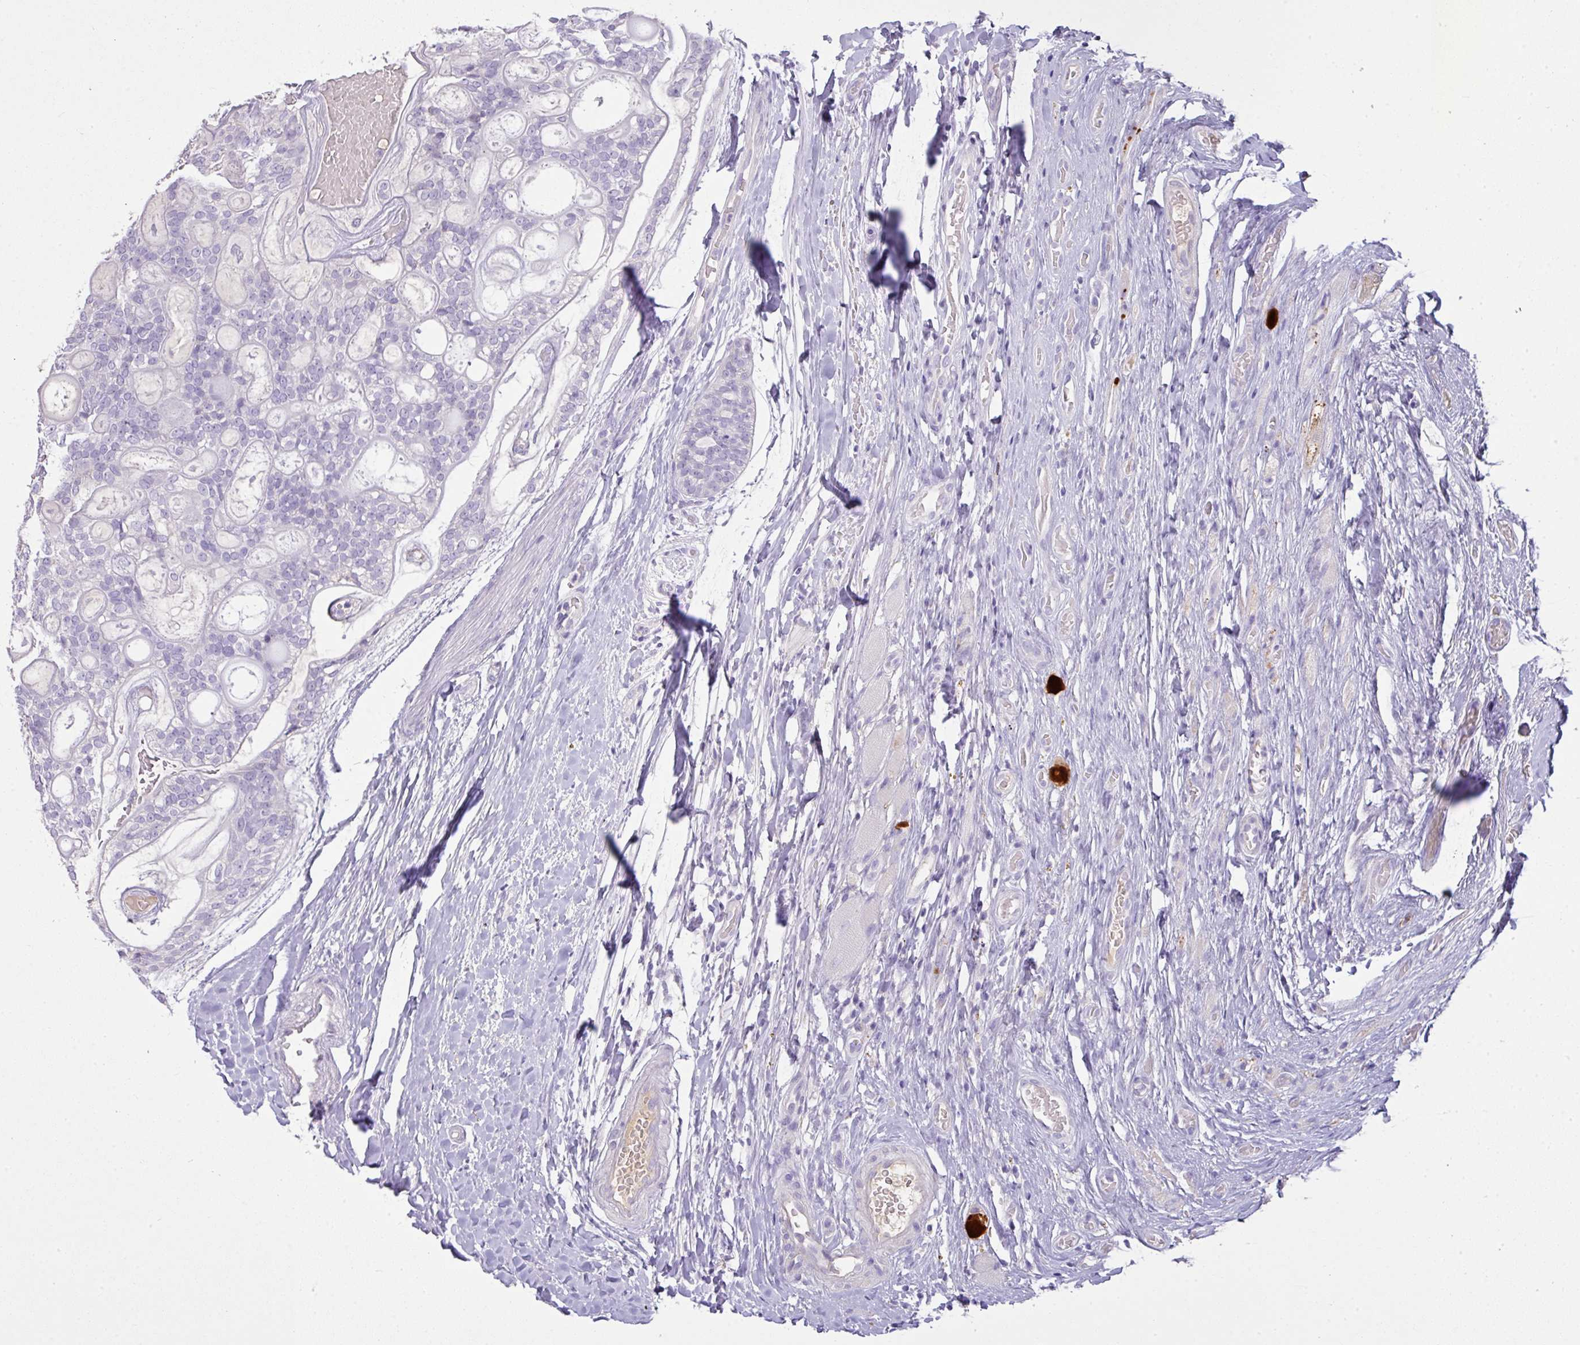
{"staining": {"intensity": "negative", "quantity": "none", "location": "none"}, "tissue": "head and neck cancer", "cell_type": "Tumor cells", "image_type": "cancer", "snomed": [{"axis": "morphology", "description": "Adenocarcinoma, NOS"}, {"axis": "topography", "description": "Head-Neck"}], "caption": "High magnification brightfield microscopy of head and neck cancer stained with DAB (brown) and counterstained with hematoxylin (blue): tumor cells show no significant positivity.", "gene": "OR6C6", "patient": {"sex": "male", "age": 66}}